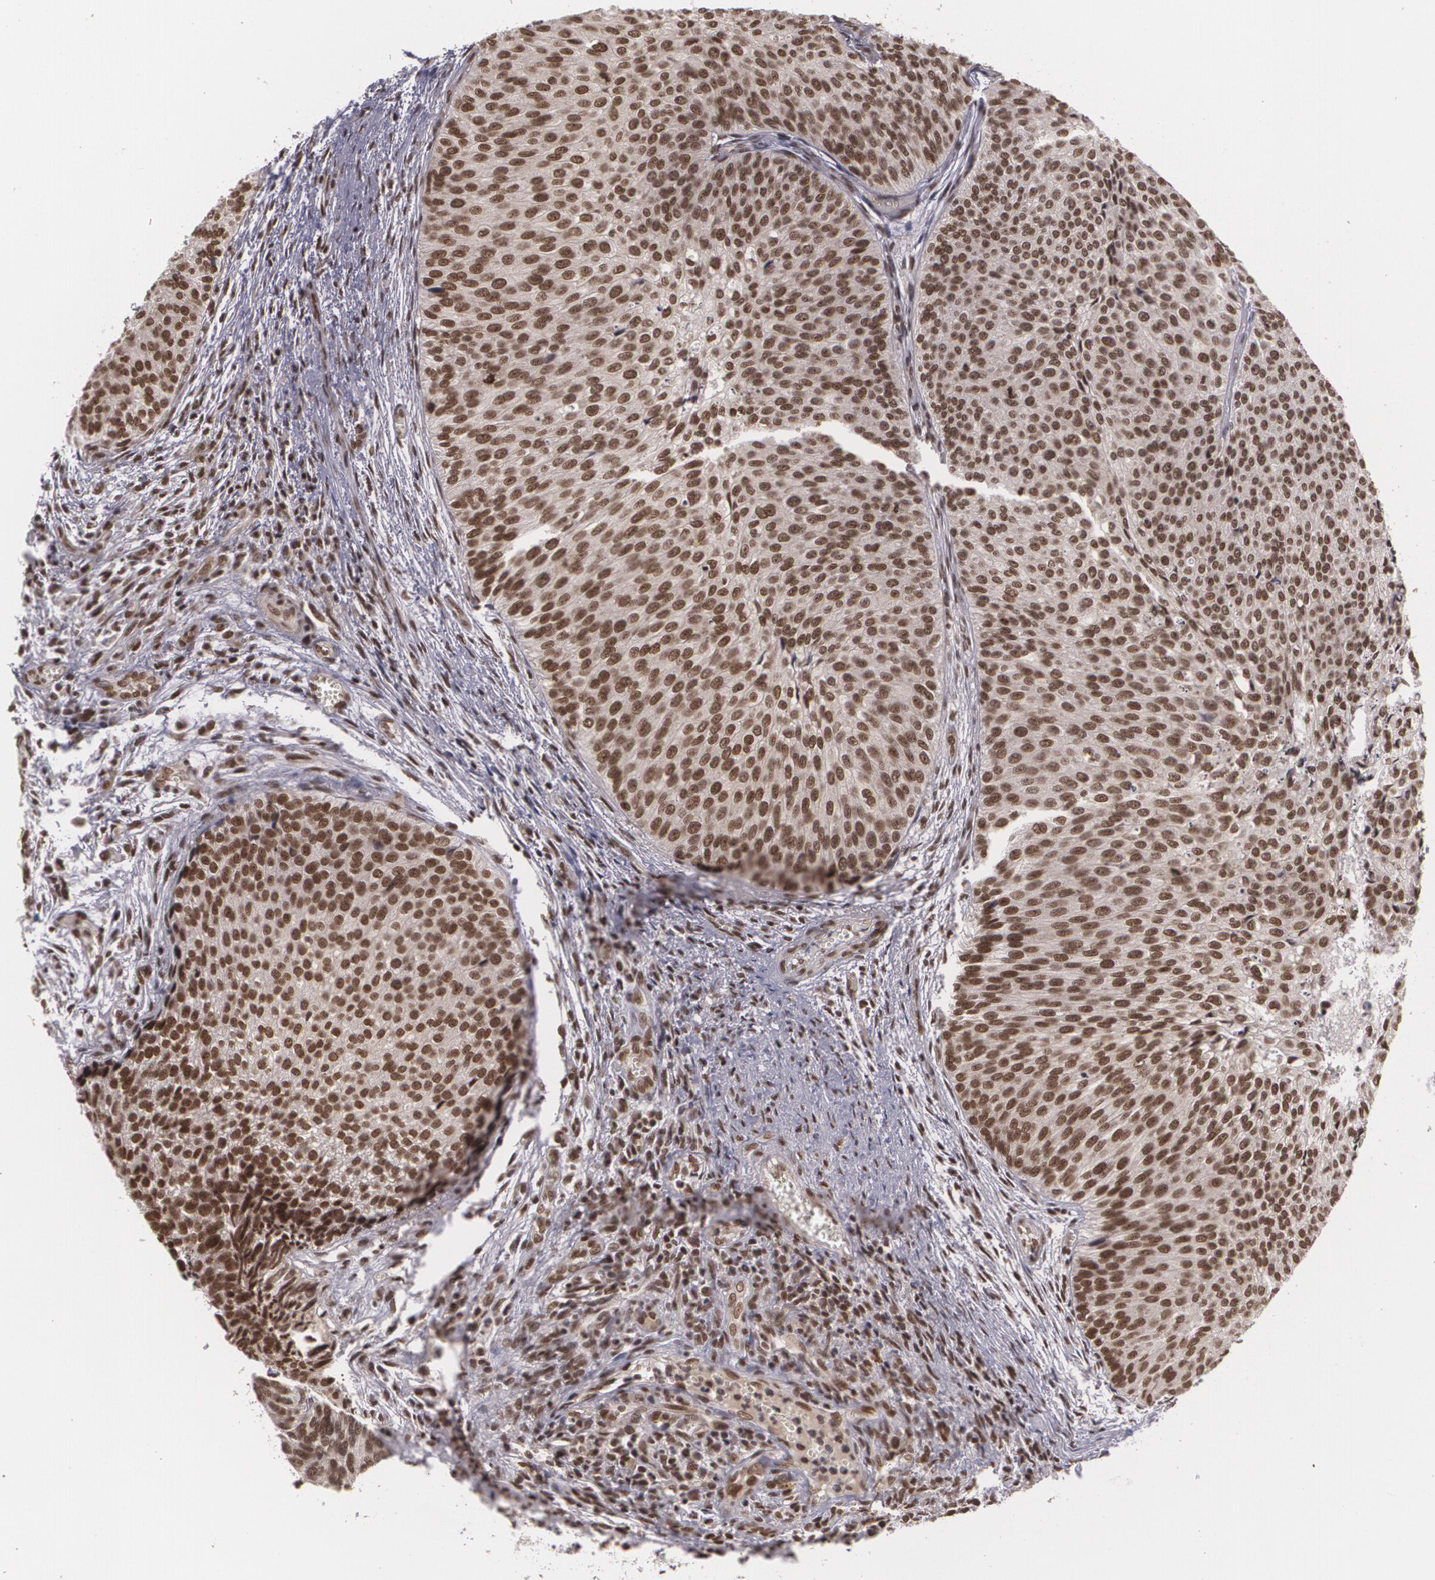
{"staining": {"intensity": "strong", "quantity": ">75%", "location": "nuclear"}, "tissue": "urothelial cancer", "cell_type": "Tumor cells", "image_type": "cancer", "snomed": [{"axis": "morphology", "description": "Urothelial carcinoma, Low grade"}, {"axis": "topography", "description": "Urinary bladder"}], "caption": "A high amount of strong nuclear expression is appreciated in about >75% of tumor cells in urothelial cancer tissue.", "gene": "RXRB", "patient": {"sex": "male", "age": 84}}